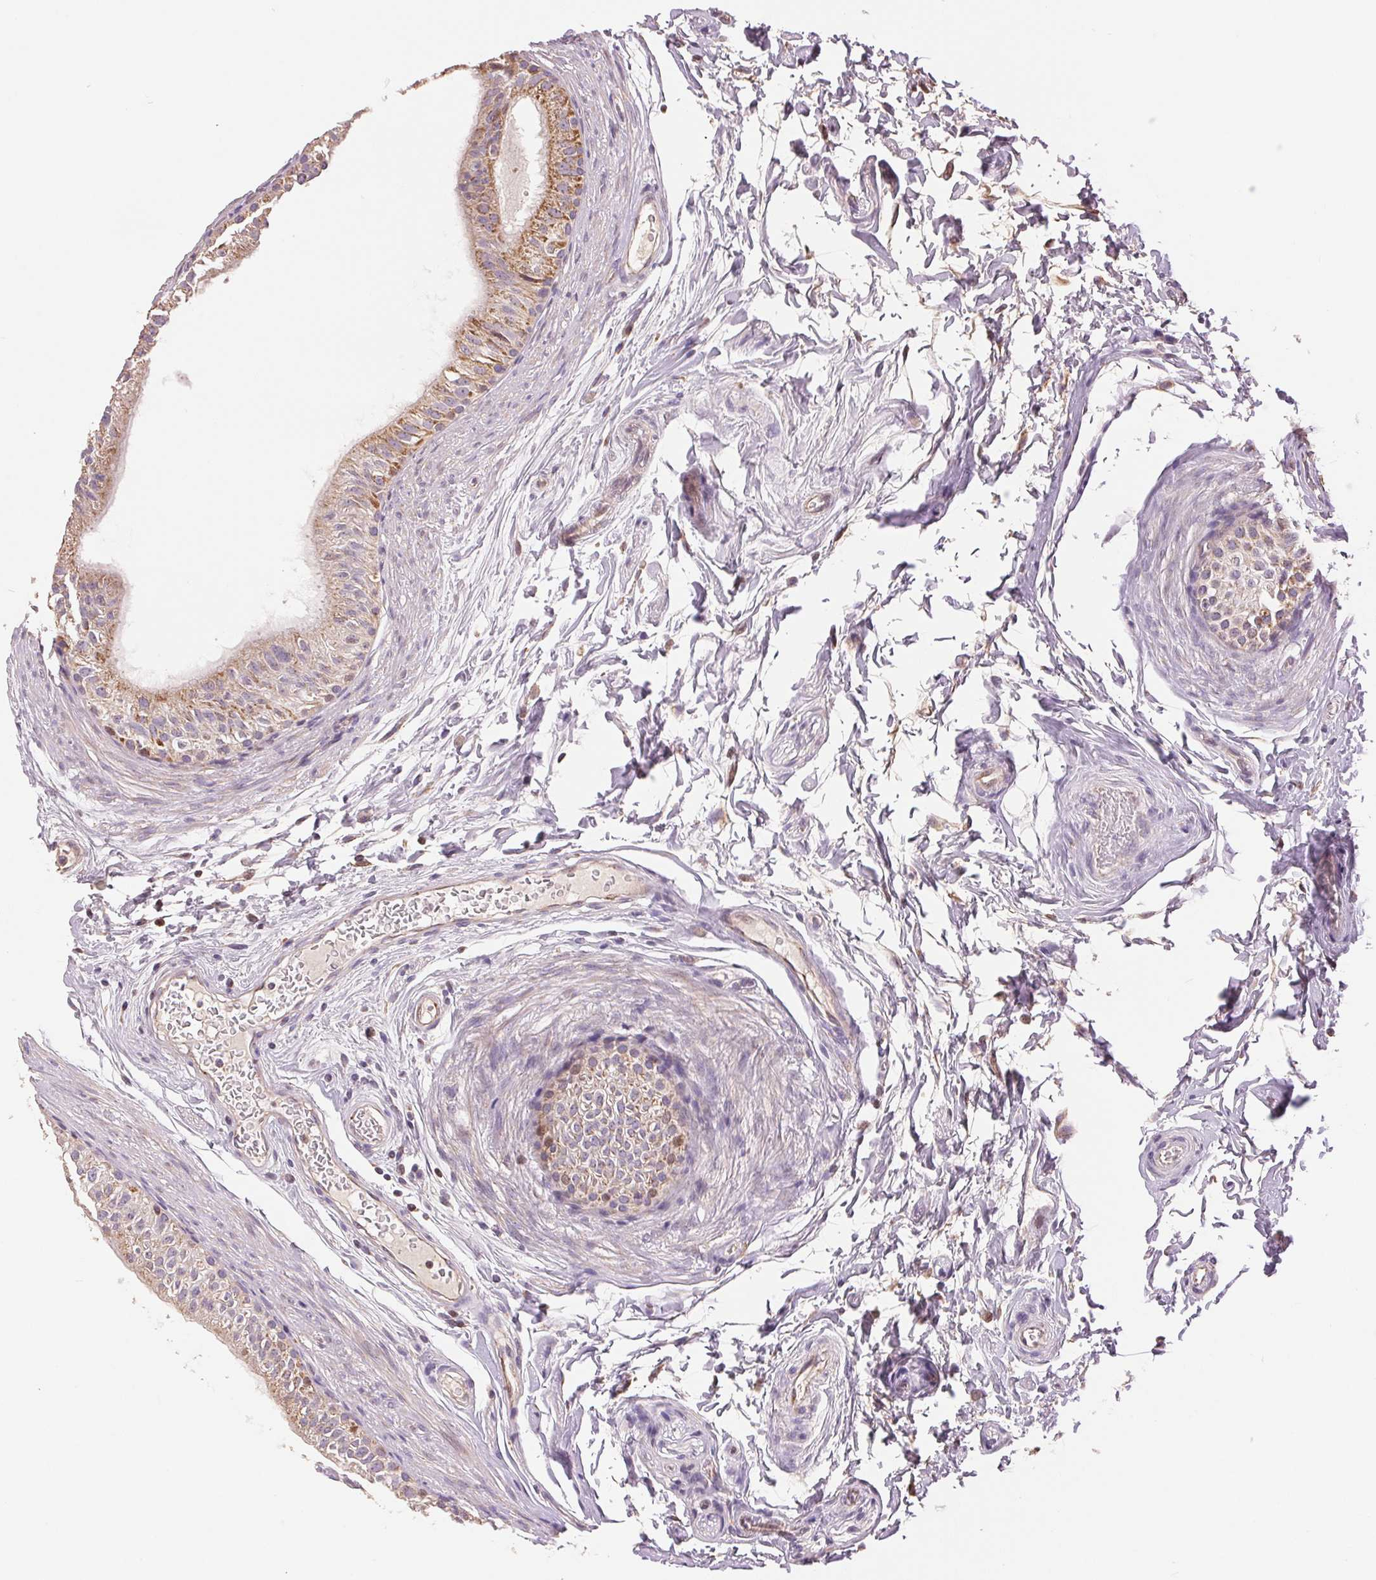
{"staining": {"intensity": "moderate", "quantity": "25%-75%", "location": "cytoplasmic/membranous"}, "tissue": "epididymis", "cell_type": "Glandular cells", "image_type": "normal", "snomed": [{"axis": "morphology", "description": "Normal tissue, NOS"}, {"axis": "topography", "description": "Epididymis"}], "caption": "Glandular cells demonstrate medium levels of moderate cytoplasmic/membranous expression in about 25%-75% of cells in unremarkable human epididymis. Using DAB (3,3'-diaminobenzidine) (brown) and hematoxylin (blue) stains, captured at high magnification using brightfield microscopy.", "gene": "DGUOK", "patient": {"sex": "male", "age": 36}}